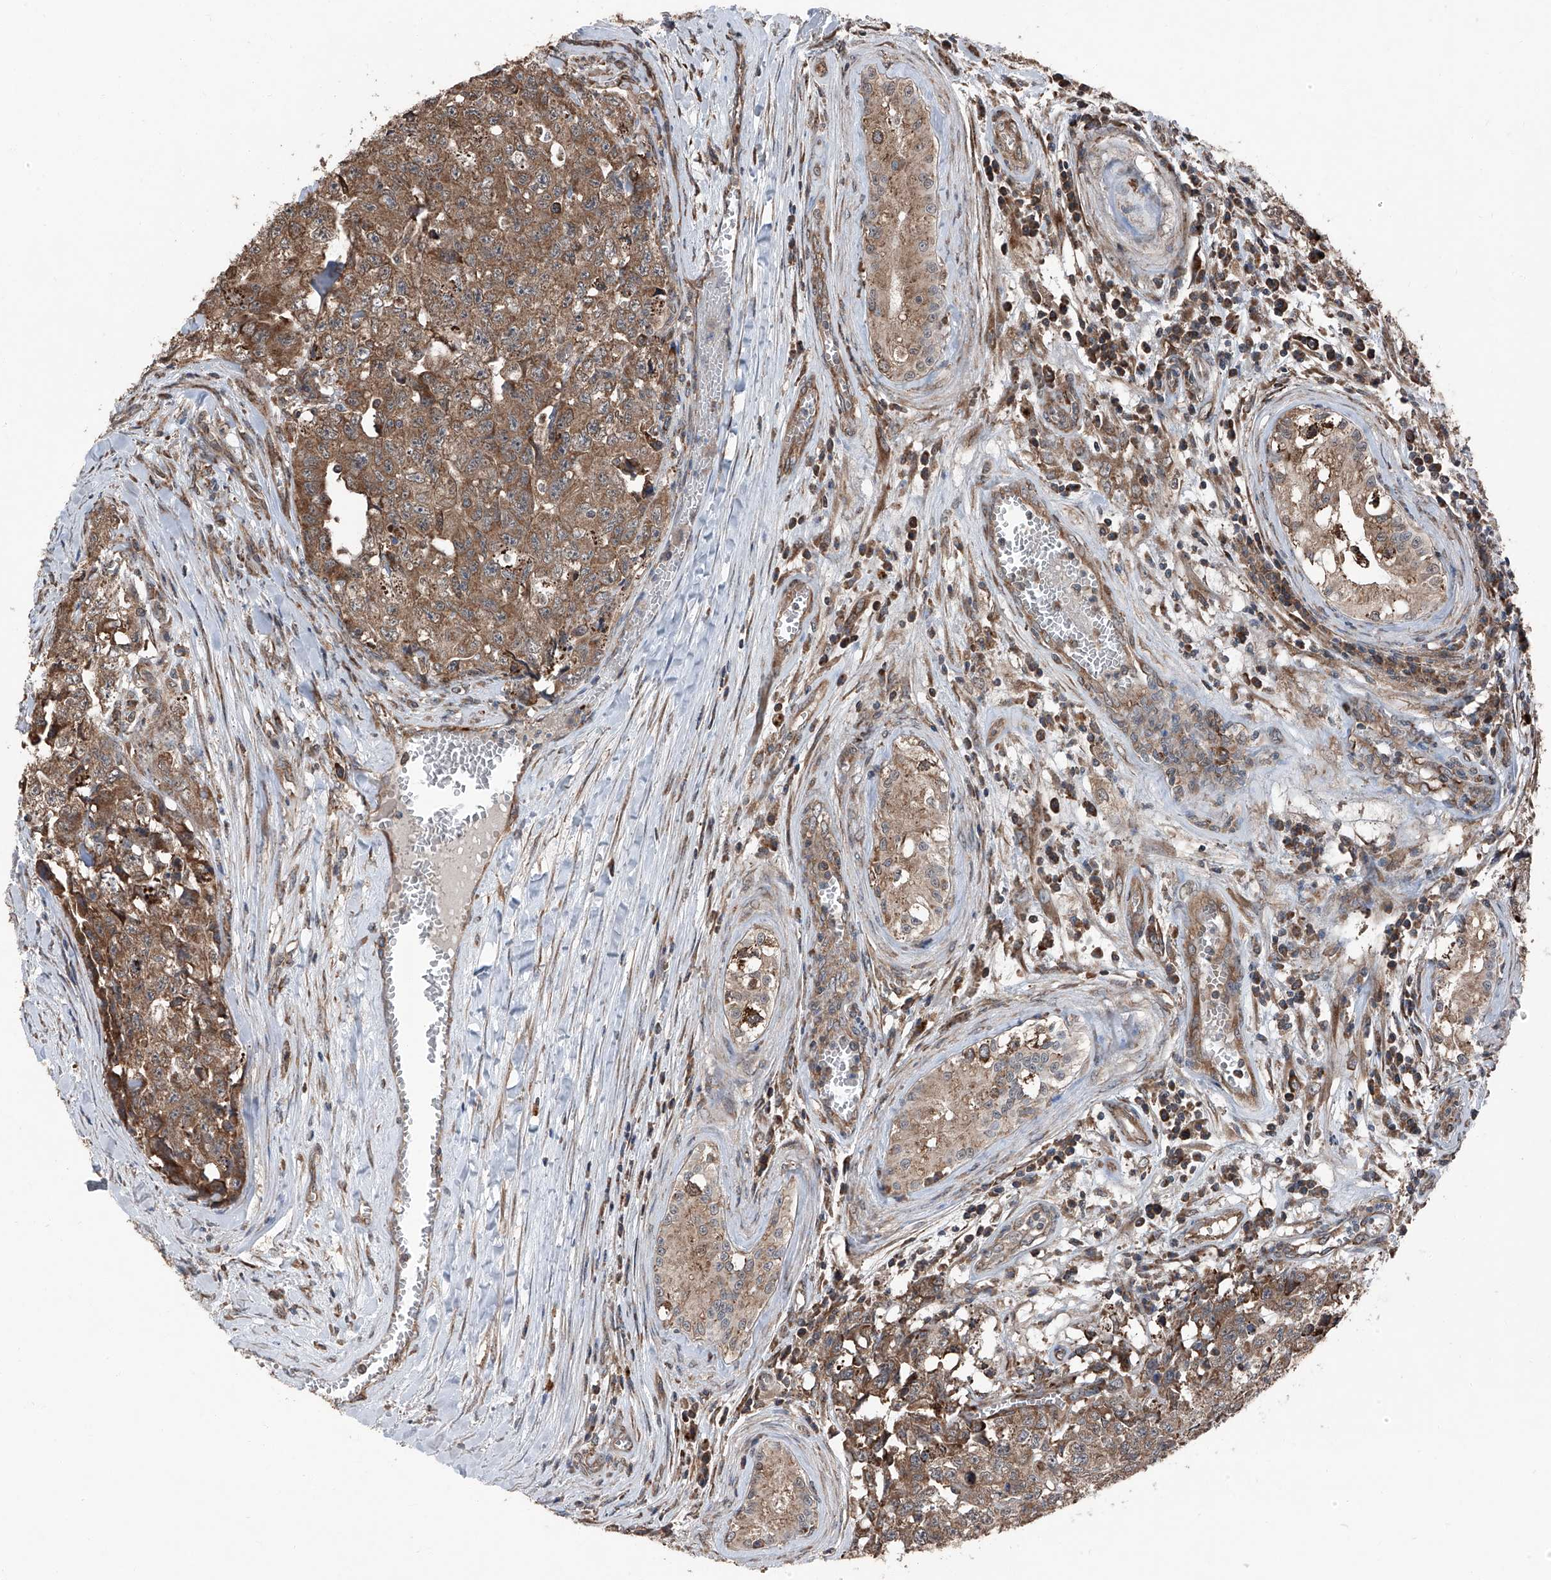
{"staining": {"intensity": "moderate", "quantity": ">75%", "location": "cytoplasmic/membranous"}, "tissue": "testis cancer", "cell_type": "Tumor cells", "image_type": "cancer", "snomed": [{"axis": "morphology", "description": "Carcinoma, Embryonal, NOS"}, {"axis": "topography", "description": "Testis"}], "caption": "The photomicrograph shows staining of testis cancer (embryonal carcinoma), revealing moderate cytoplasmic/membranous protein positivity (brown color) within tumor cells.", "gene": "LIMK1", "patient": {"sex": "male", "age": 28}}